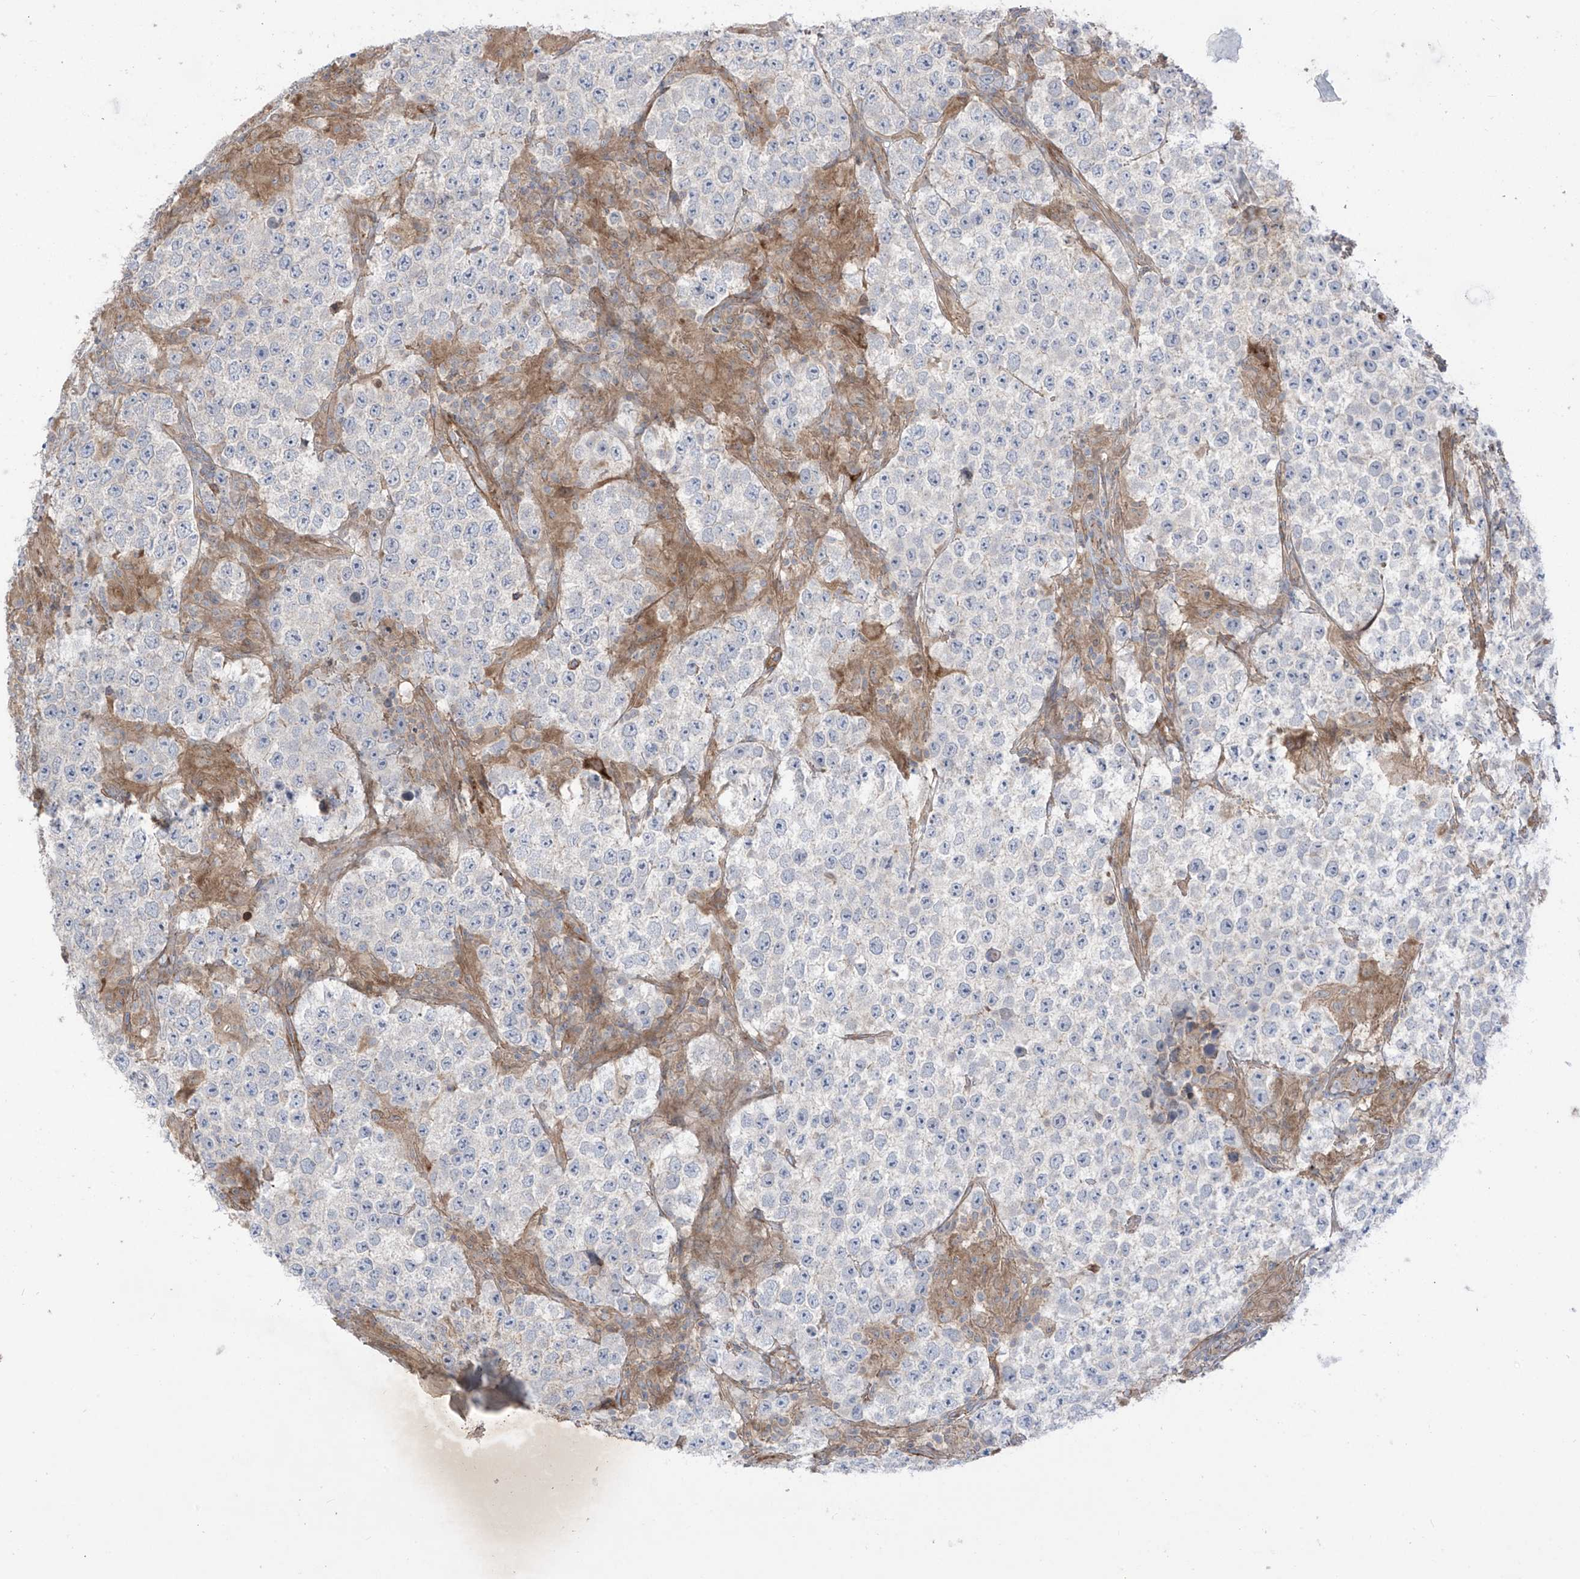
{"staining": {"intensity": "negative", "quantity": "none", "location": "none"}, "tissue": "testis cancer", "cell_type": "Tumor cells", "image_type": "cancer", "snomed": [{"axis": "morphology", "description": "Normal tissue, NOS"}, {"axis": "morphology", "description": "Urothelial carcinoma, High grade"}, {"axis": "morphology", "description": "Seminoma, NOS"}, {"axis": "morphology", "description": "Carcinoma, Embryonal, NOS"}, {"axis": "topography", "description": "Urinary bladder"}, {"axis": "topography", "description": "Testis"}], "caption": "Tumor cells show no significant positivity in high-grade urothelial carcinoma (testis). The staining was performed using DAB to visualize the protein expression in brown, while the nuclei were stained in blue with hematoxylin (Magnification: 20x).", "gene": "TRMU", "patient": {"sex": "male", "age": 41}}